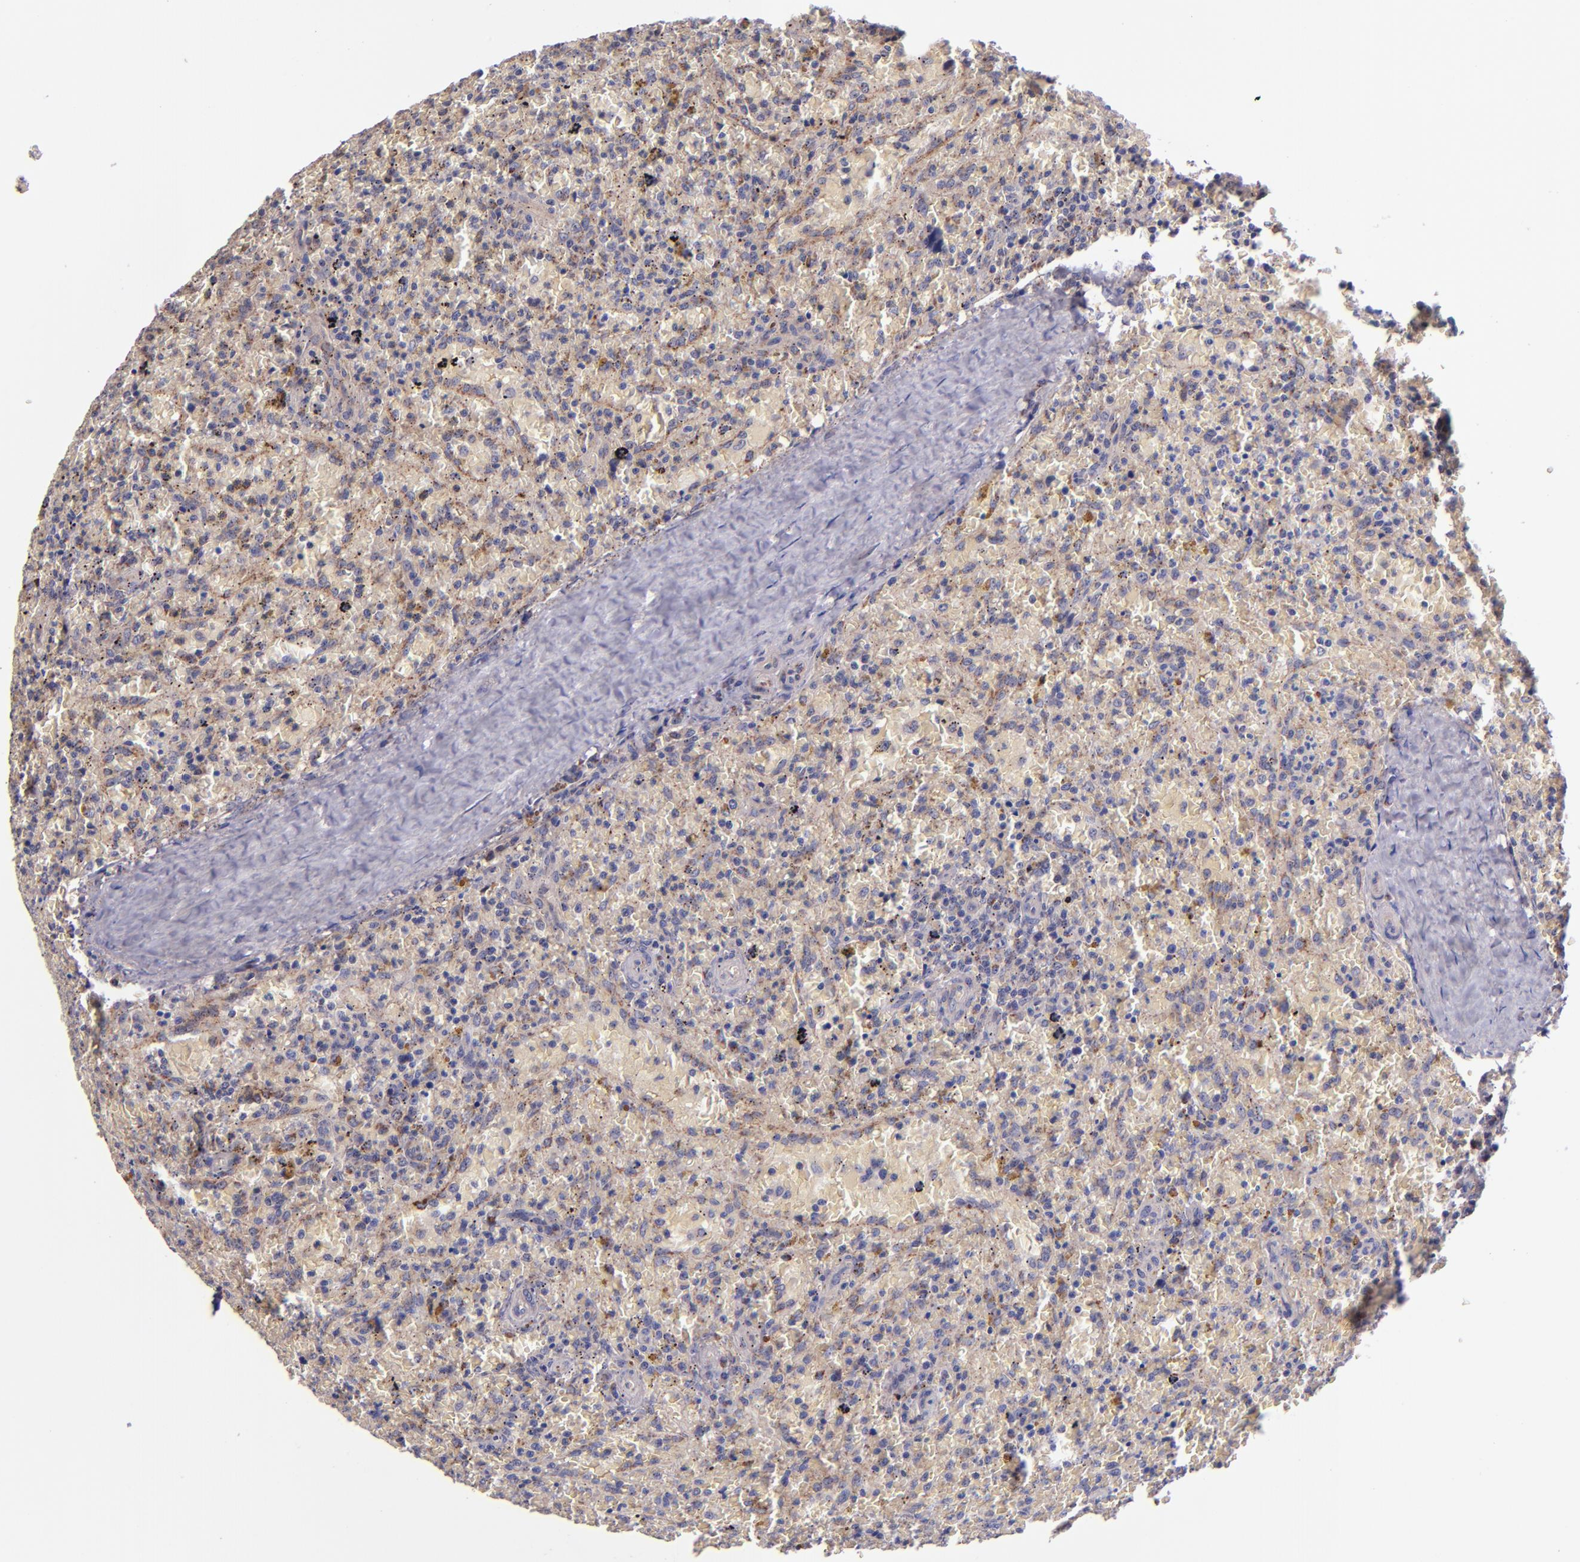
{"staining": {"intensity": "moderate", "quantity": "25%-75%", "location": "cytoplasmic/membranous"}, "tissue": "lymphoma", "cell_type": "Tumor cells", "image_type": "cancer", "snomed": [{"axis": "morphology", "description": "Malignant lymphoma, non-Hodgkin's type, High grade"}, {"axis": "topography", "description": "Spleen"}, {"axis": "topography", "description": "Lymph node"}], "caption": "Lymphoma tissue demonstrates moderate cytoplasmic/membranous staining in approximately 25%-75% of tumor cells", "gene": "SHC1", "patient": {"sex": "female", "age": 70}}